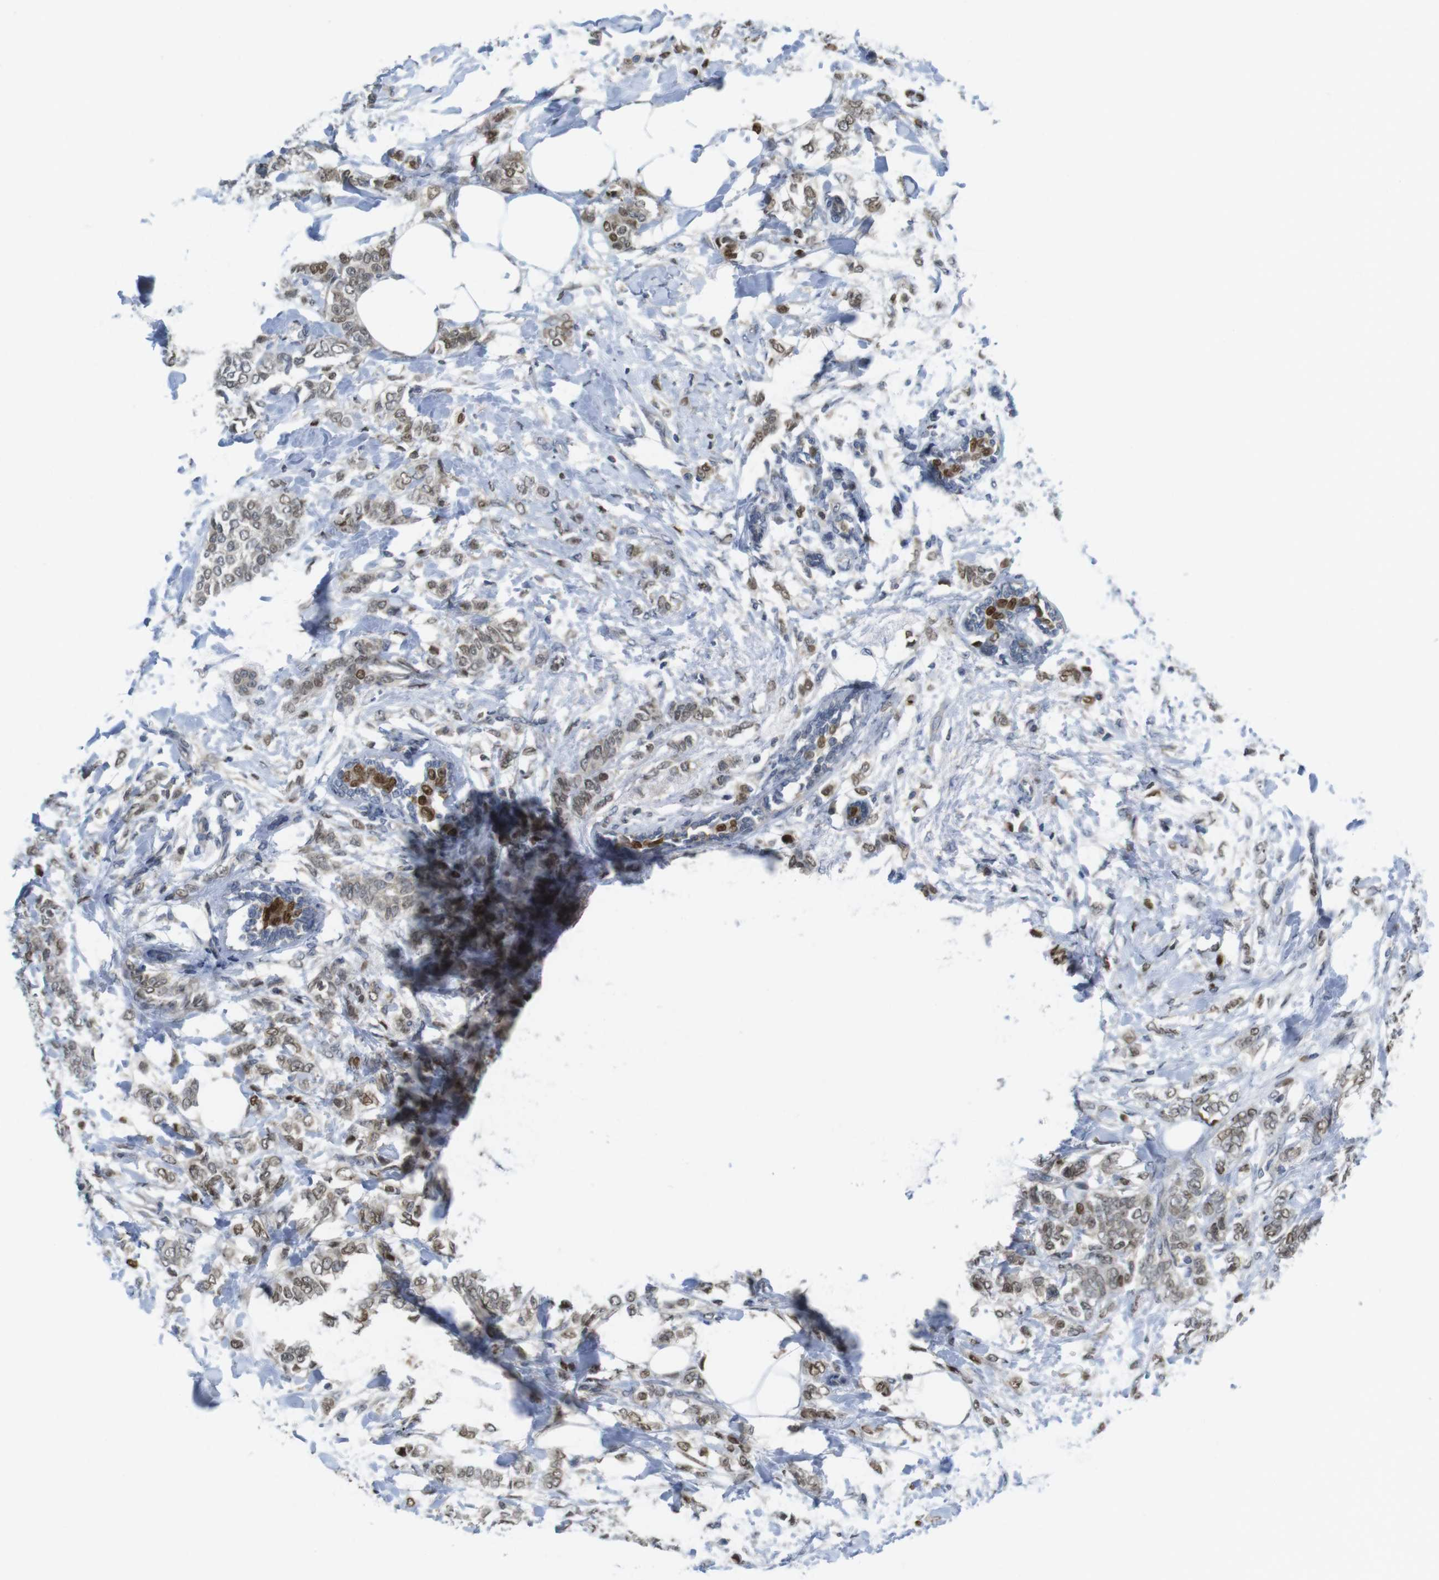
{"staining": {"intensity": "strong", "quantity": "25%-75%", "location": "nuclear"}, "tissue": "breast cancer", "cell_type": "Tumor cells", "image_type": "cancer", "snomed": [{"axis": "morphology", "description": "Lobular carcinoma, in situ"}, {"axis": "morphology", "description": "Lobular carcinoma"}, {"axis": "topography", "description": "Breast"}], "caption": "This photomicrograph exhibits breast lobular carcinoma stained with immunohistochemistry (IHC) to label a protein in brown. The nuclear of tumor cells show strong positivity for the protein. Nuclei are counter-stained blue.", "gene": "RCC1", "patient": {"sex": "female", "age": 41}}